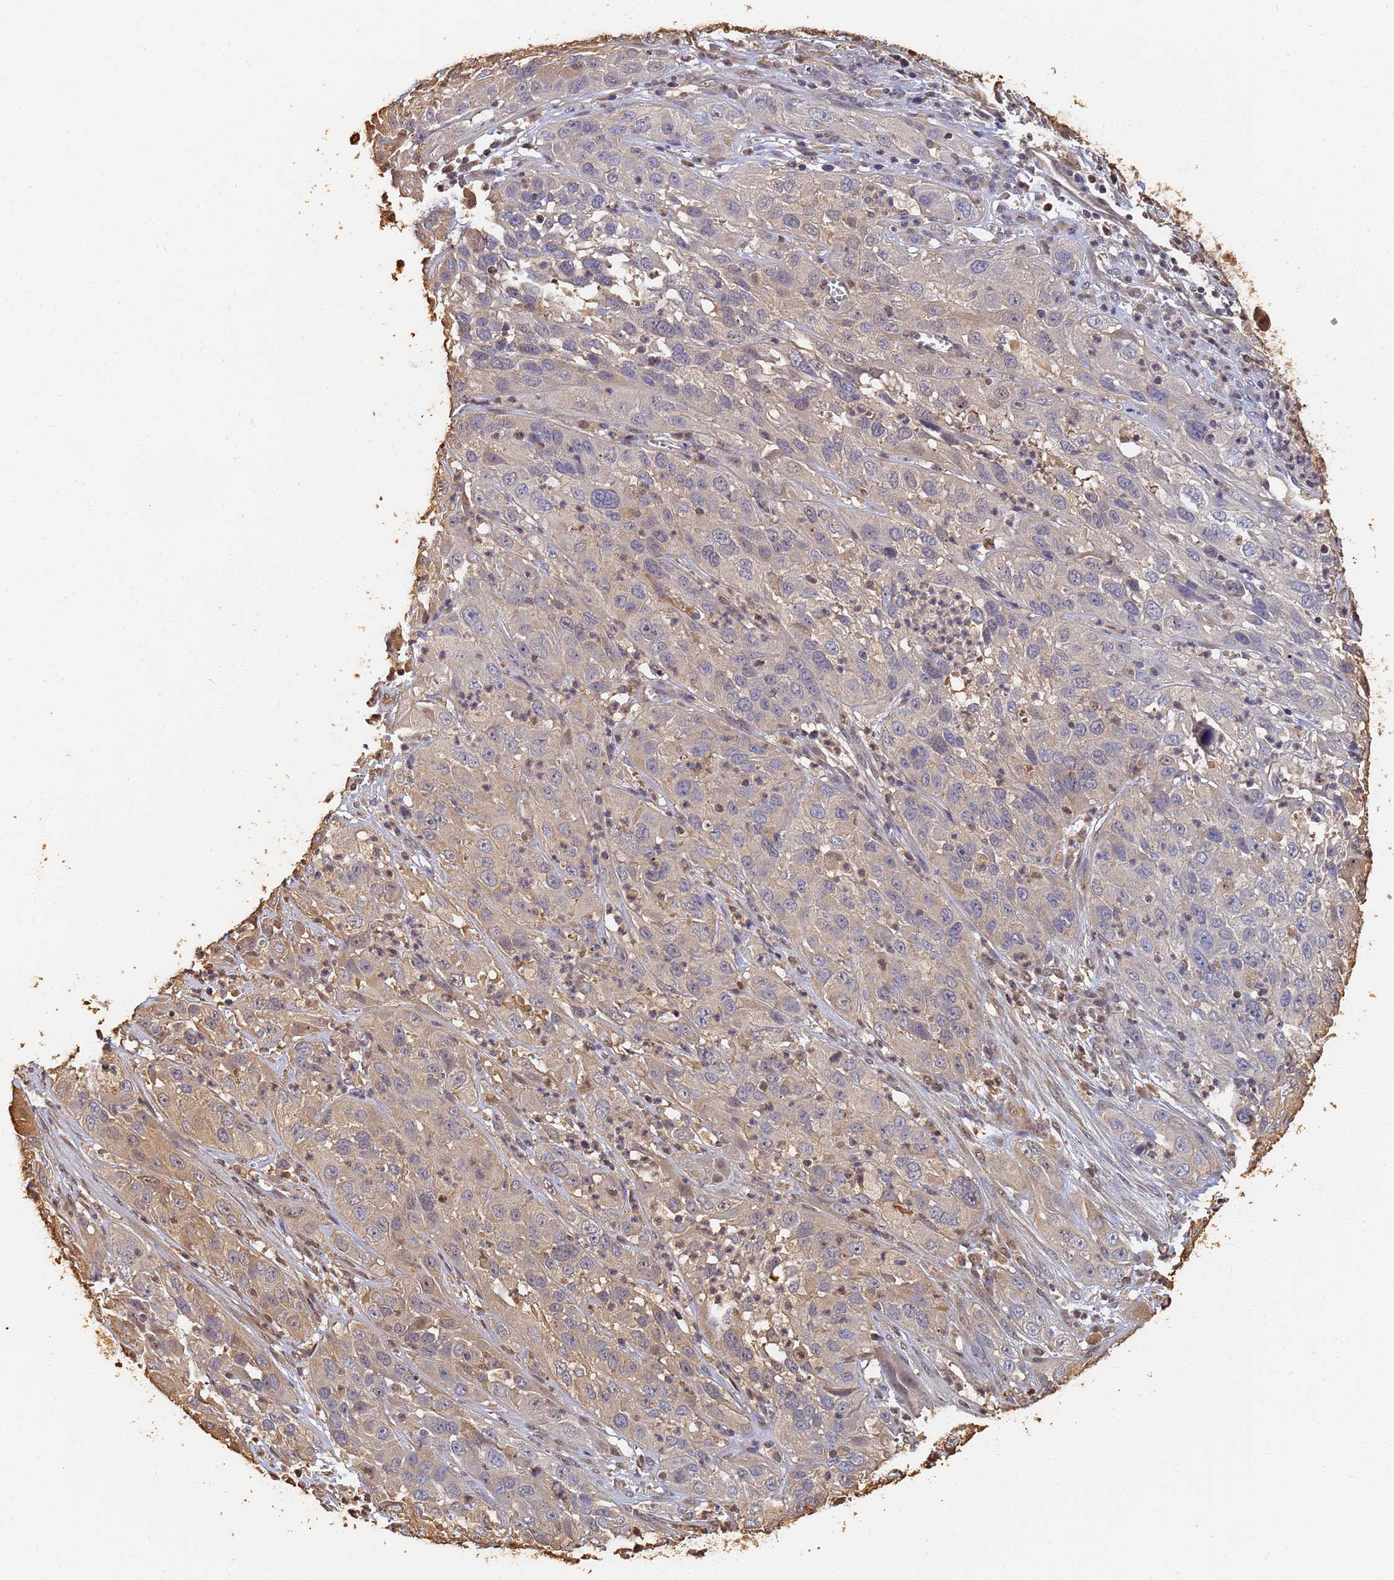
{"staining": {"intensity": "weak", "quantity": "25%-75%", "location": "cytoplasmic/membranous"}, "tissue": "cervical cancer", "cell_type": "Tumor cells", "image_type": "cancer", "snomed": [{"axis": "morphology", "description": "Squamous cell carcinoma, NOS"}, {"axis": "topography", "description": "Cervix"}], "caption": "Immunohistochemical staining of human cervical squamous cell carcinoma shows low levels of weak cytoplasmic/membranous staining in about 25%-75% of tumor cells.", "gene": "JAK2", "patient": {"sex": "female", "age": 32}}